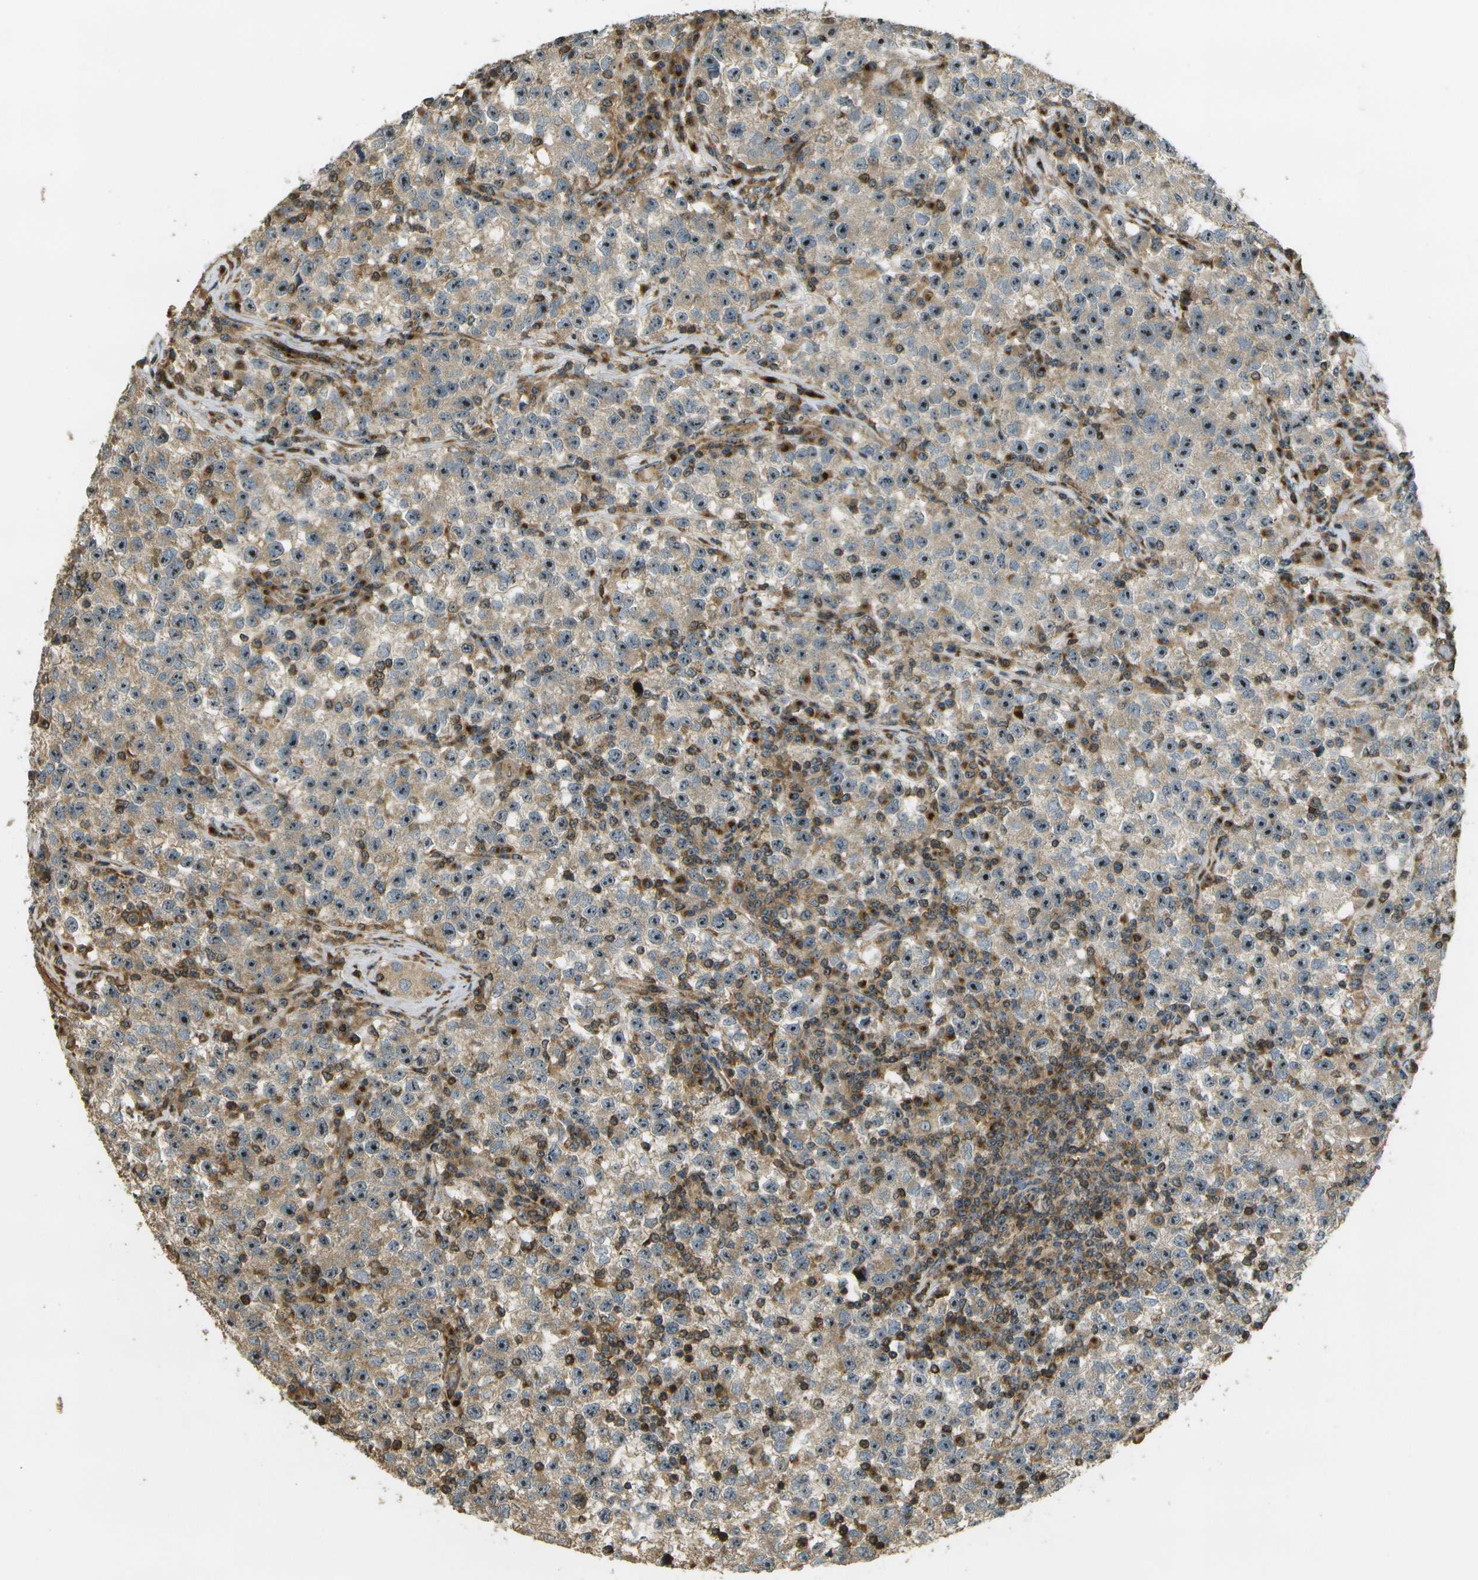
{"staining": {"intensity": "moderate", "quantity": ">75%", "location": "cytoplasmic/membranous,nuclear"}, "tissue": "testis cancer", "cell_type": "Tumor cells", "image_type": "cancer", "snomed": [{"axis": "morphology", "description": "Seminoma, NOS"}, {"axis": "topography", "description": "Testis"}], "caption": "Approximately >75% of tumor cells in human testis seminoma exhibit moderate cytoplasmic/membranous and nuclear protein staining as visualized by brown immunohistochemical staining.", "gene": "LRP12", "patient": {"sex": "male", "age": 22}}